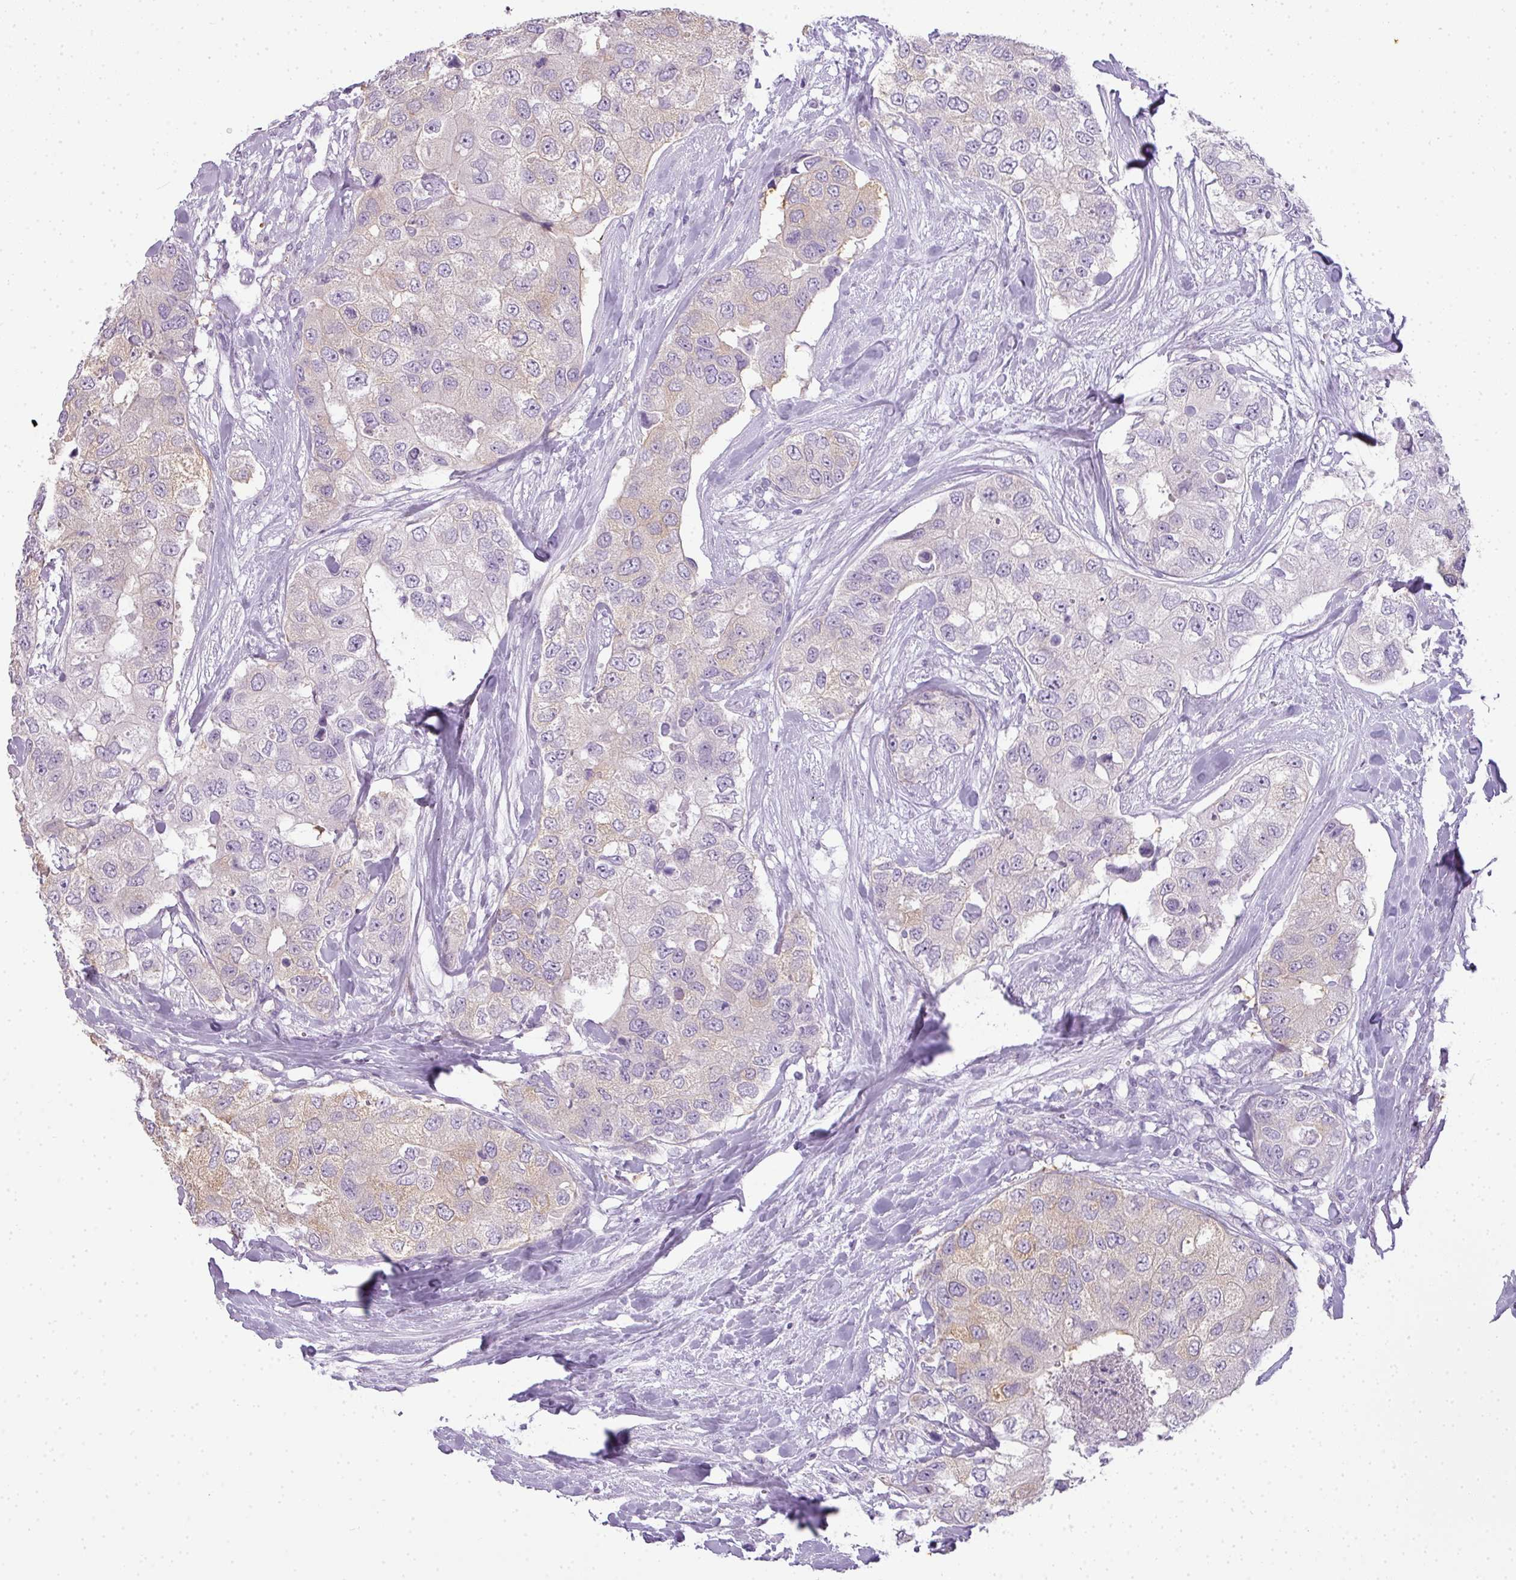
{"staining": {"intensity": "negative", "quantity": "none", "location": "none"}, "tissue": "breast cancer", "cell_type": "Tumor cells", "image_type": "cancer", "snomed": [{"axis": "morphology", "description": "Duct carcinoma"}, {"axis": "topography", "description": "Breast"}], "caption": "IHC histopathology image of human invasive ductal carcinoma (breast) stained for a protein (brown), which shows no staining in tumor cells.", "gene": "RBMY1F", "patient": {"sex": "female", "age": 62}}